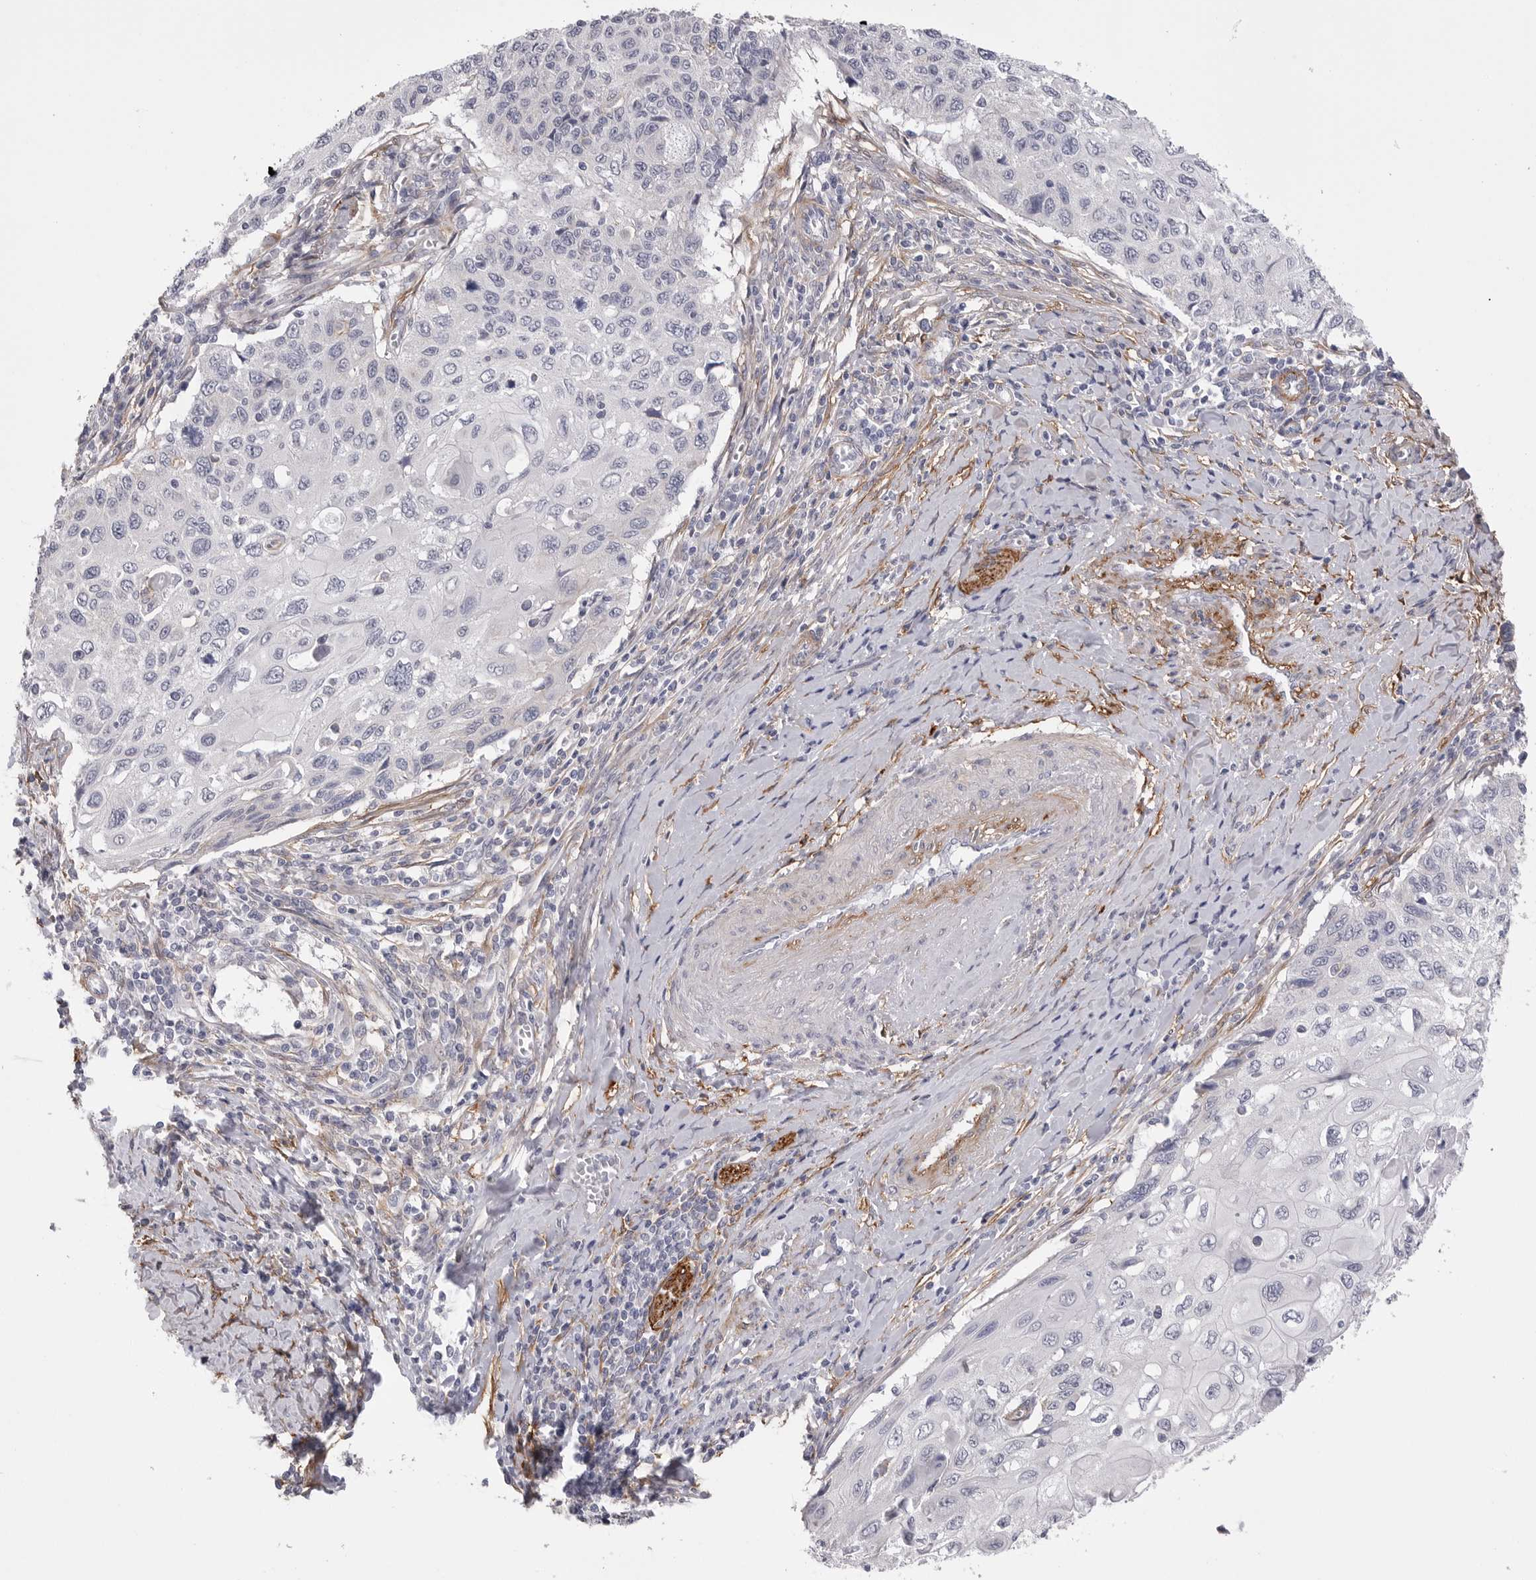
{"staining": {"intensity": "negative", "quantity": "none", "location": "none"}, "tissue": "cervical cancer", "cell_type": "Tumor cells", "image_type": "cancer", "snomed": [{"axis": "morphology", "description": "Squamous cell carcinoma, NOS"}, {"axis": "topography", "description": "Cervix"}], "caption": "High magnification brightfield microscopy of squamous cell carcinoma (cervical) stained with DAB (3,3'-diaminobenzidine) (brown) and counterstained with hematoxylin (blue): tumor cells show no significant positivity.", "gene": "AKAP12", "patient": {"sex": "female", "age": 70}}